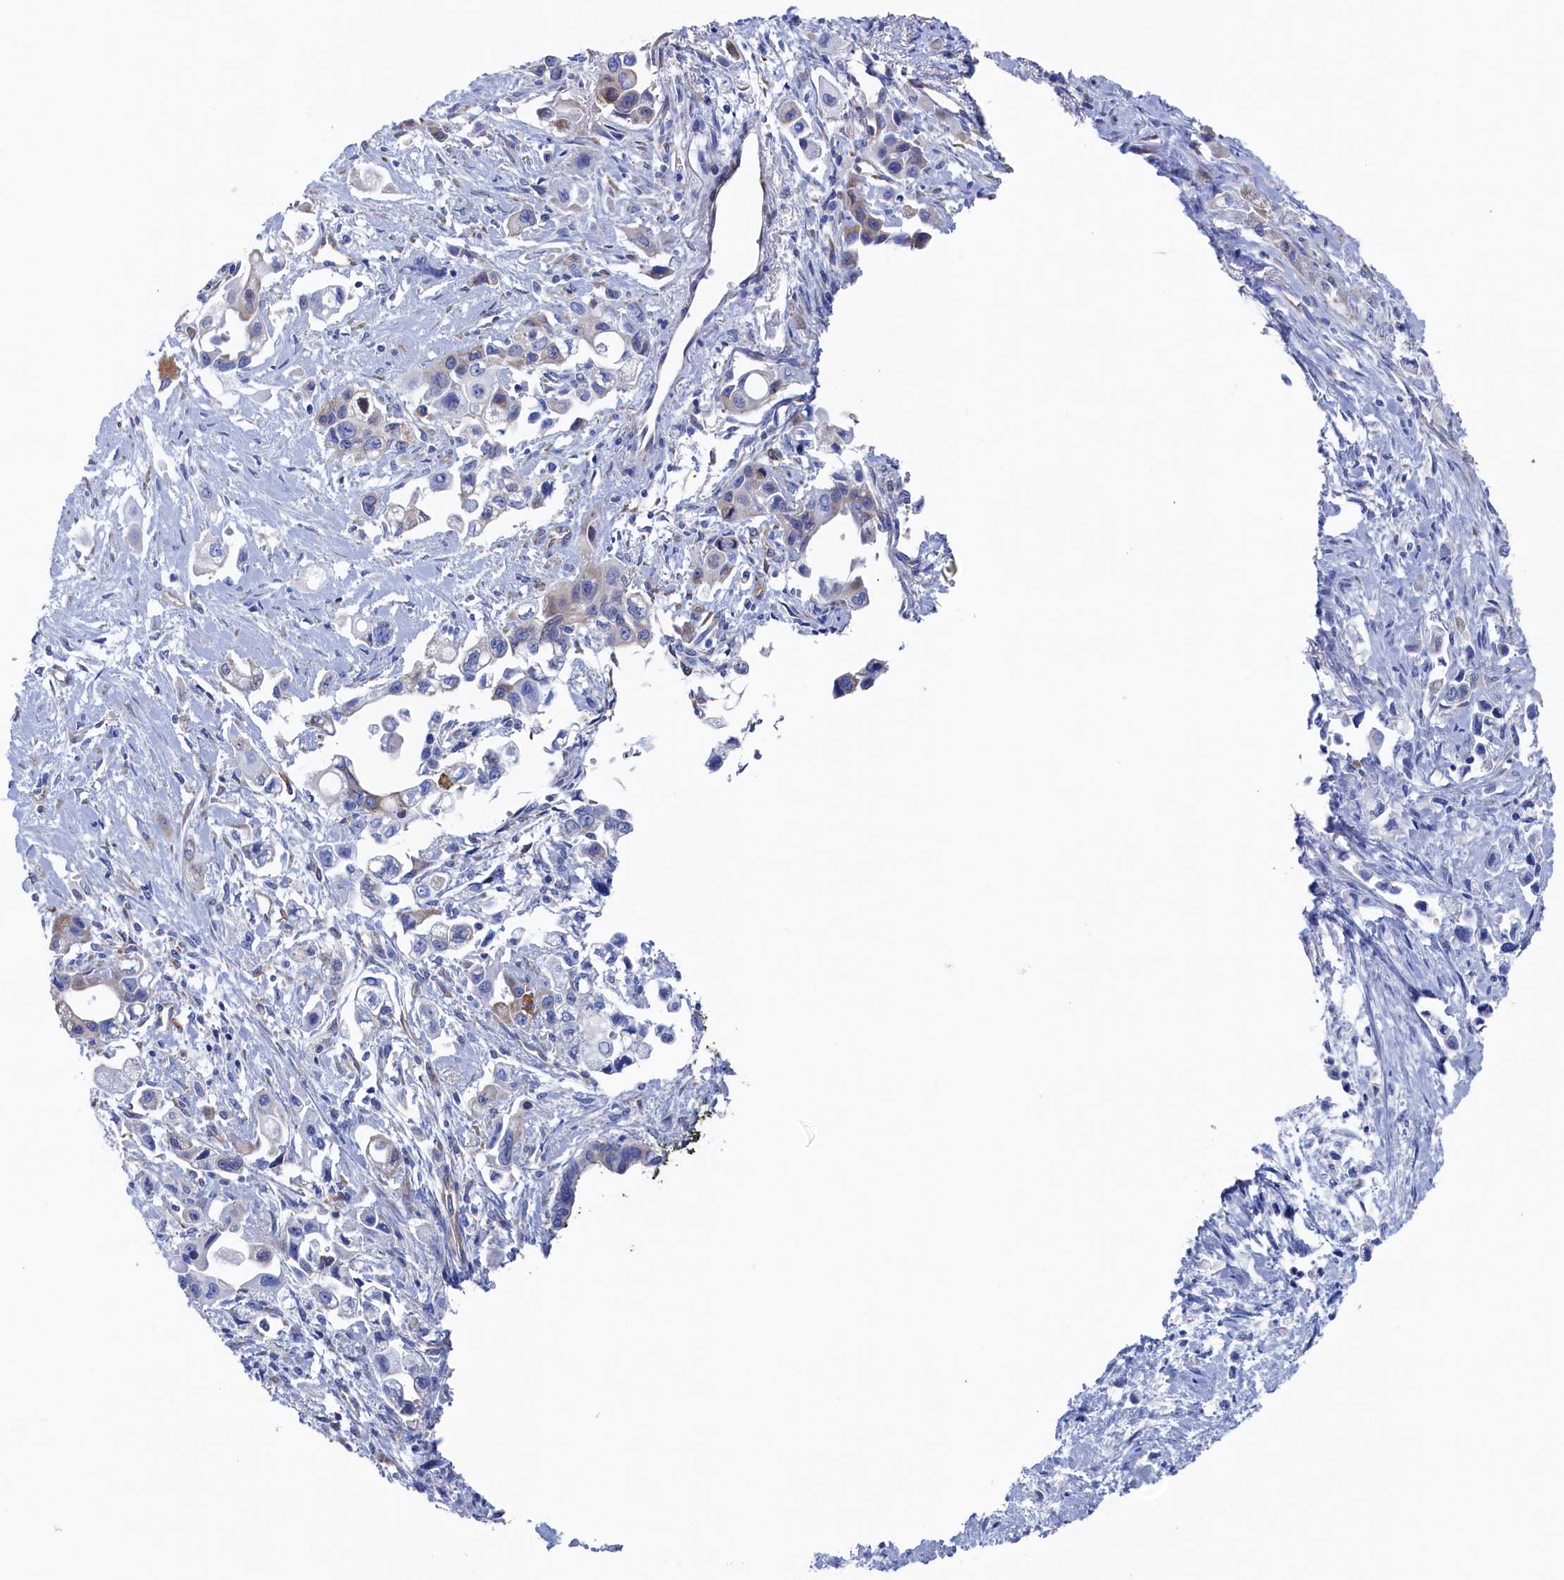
{"staining": {"intensity": "weak", "quantity": "<25%", "location": "cytoplasmic/membranous"}, "tissue": "pancreatic cancer", "cell_type": "Tumor cells", "image_type": "cancer", "snomed": [{"axis": "morphology", "description": "Adenocarcinoma, NOS"}, {"axis": "topography", "description": "Pancreas"}], "caption": "Tumor cells are negative for brown protein staining in adenocarcinoma (pancreatic).", "gene": "TMOD2", "patient": {"sex": "female", "age": 66}}